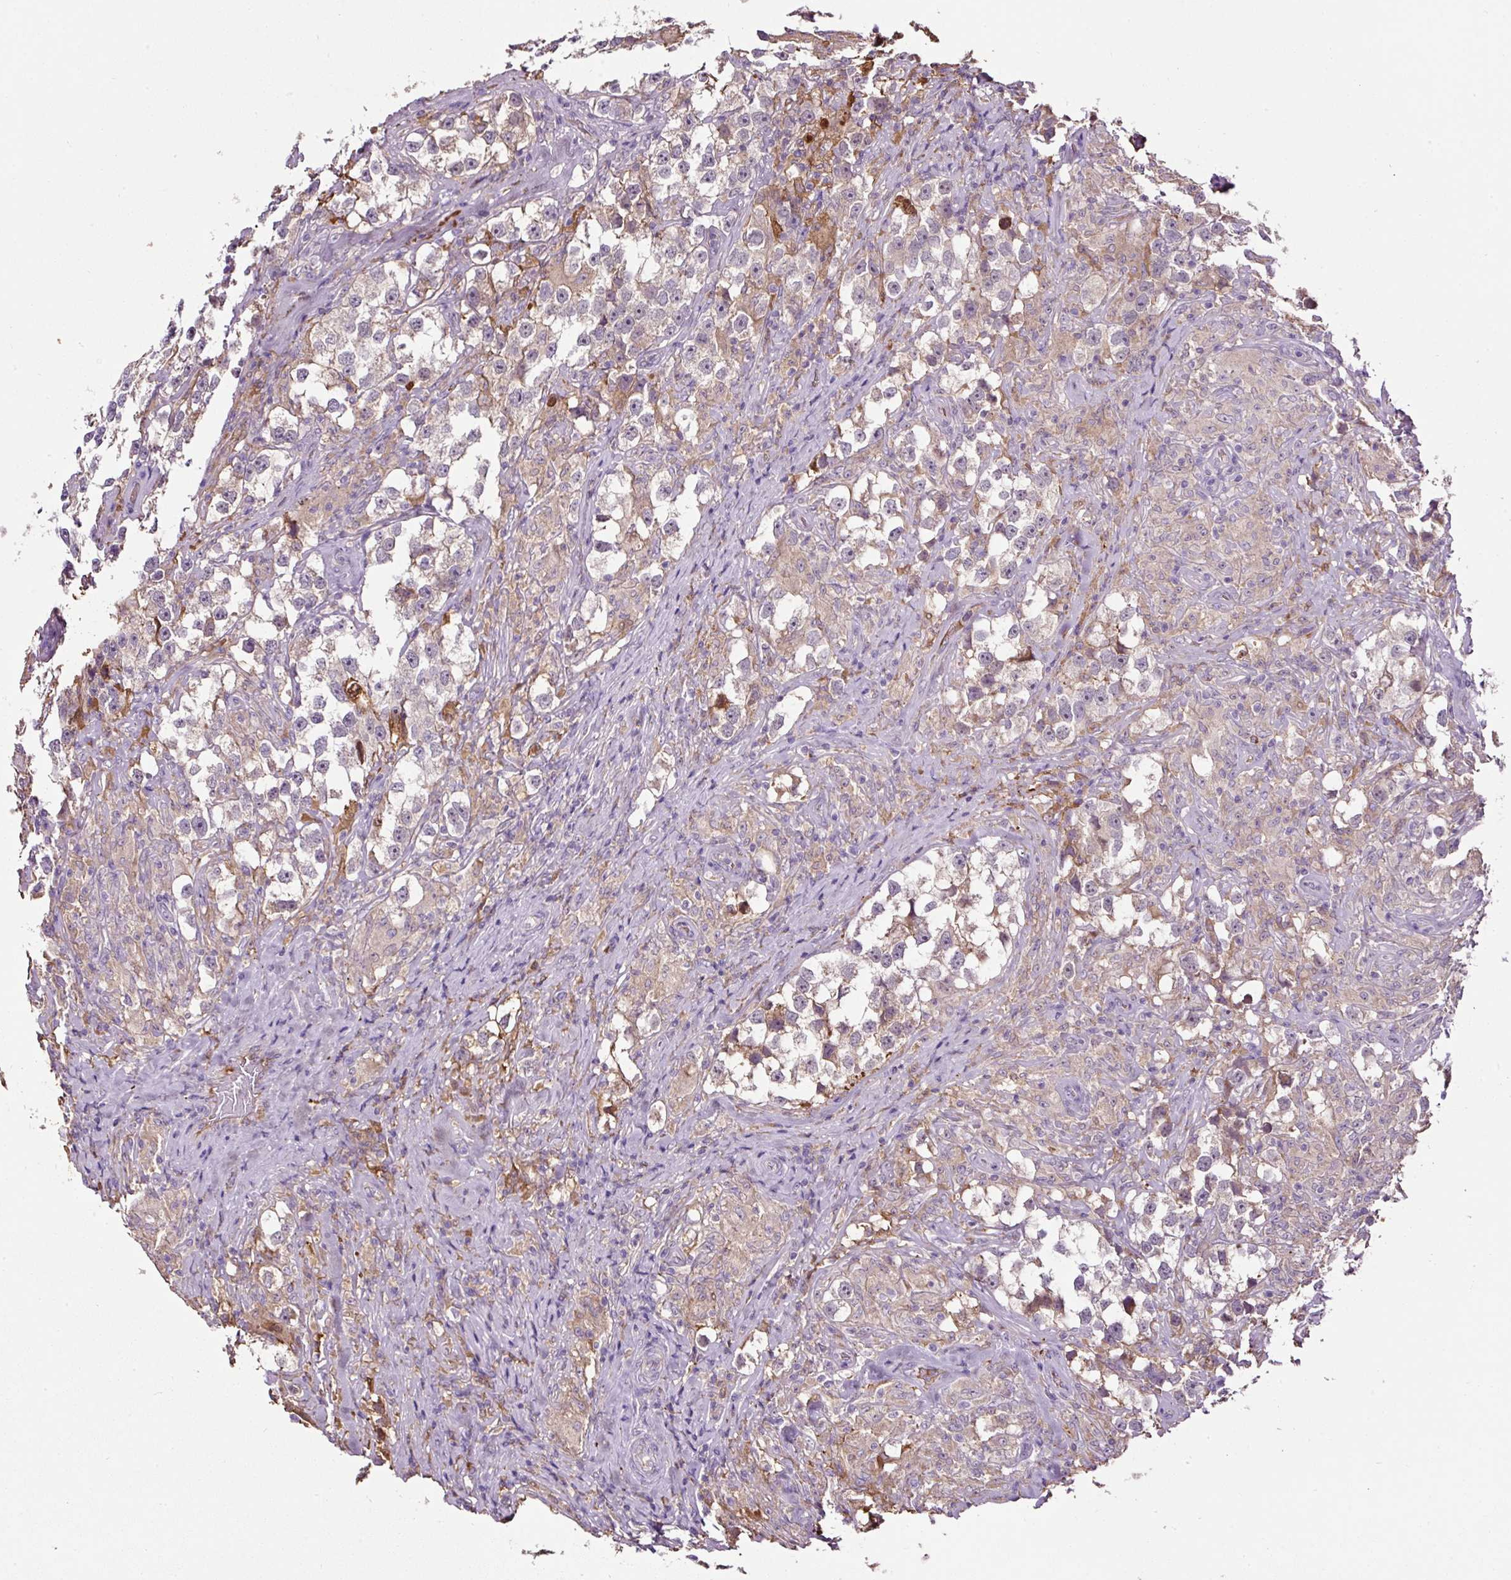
{"staining": {"intensity": "negative", "quantity": "none", "location": "none"}, "tissue": "testis cancer", "cell_type": "Tumor cells", "image_type": "cancer", "snomed": [{"axis": "morphology", "description": "Seminoma, NOS"}, {"axis": "topography", "description": "Testis"}], "caption": "An immunohistochemistry (IHC) micrograph of seminoma (testis) is shown. There is no staining in tumor cells of seminoma (testis).", "gene": "LRRC24", "patient": {"sex": "male", "age": 46}}